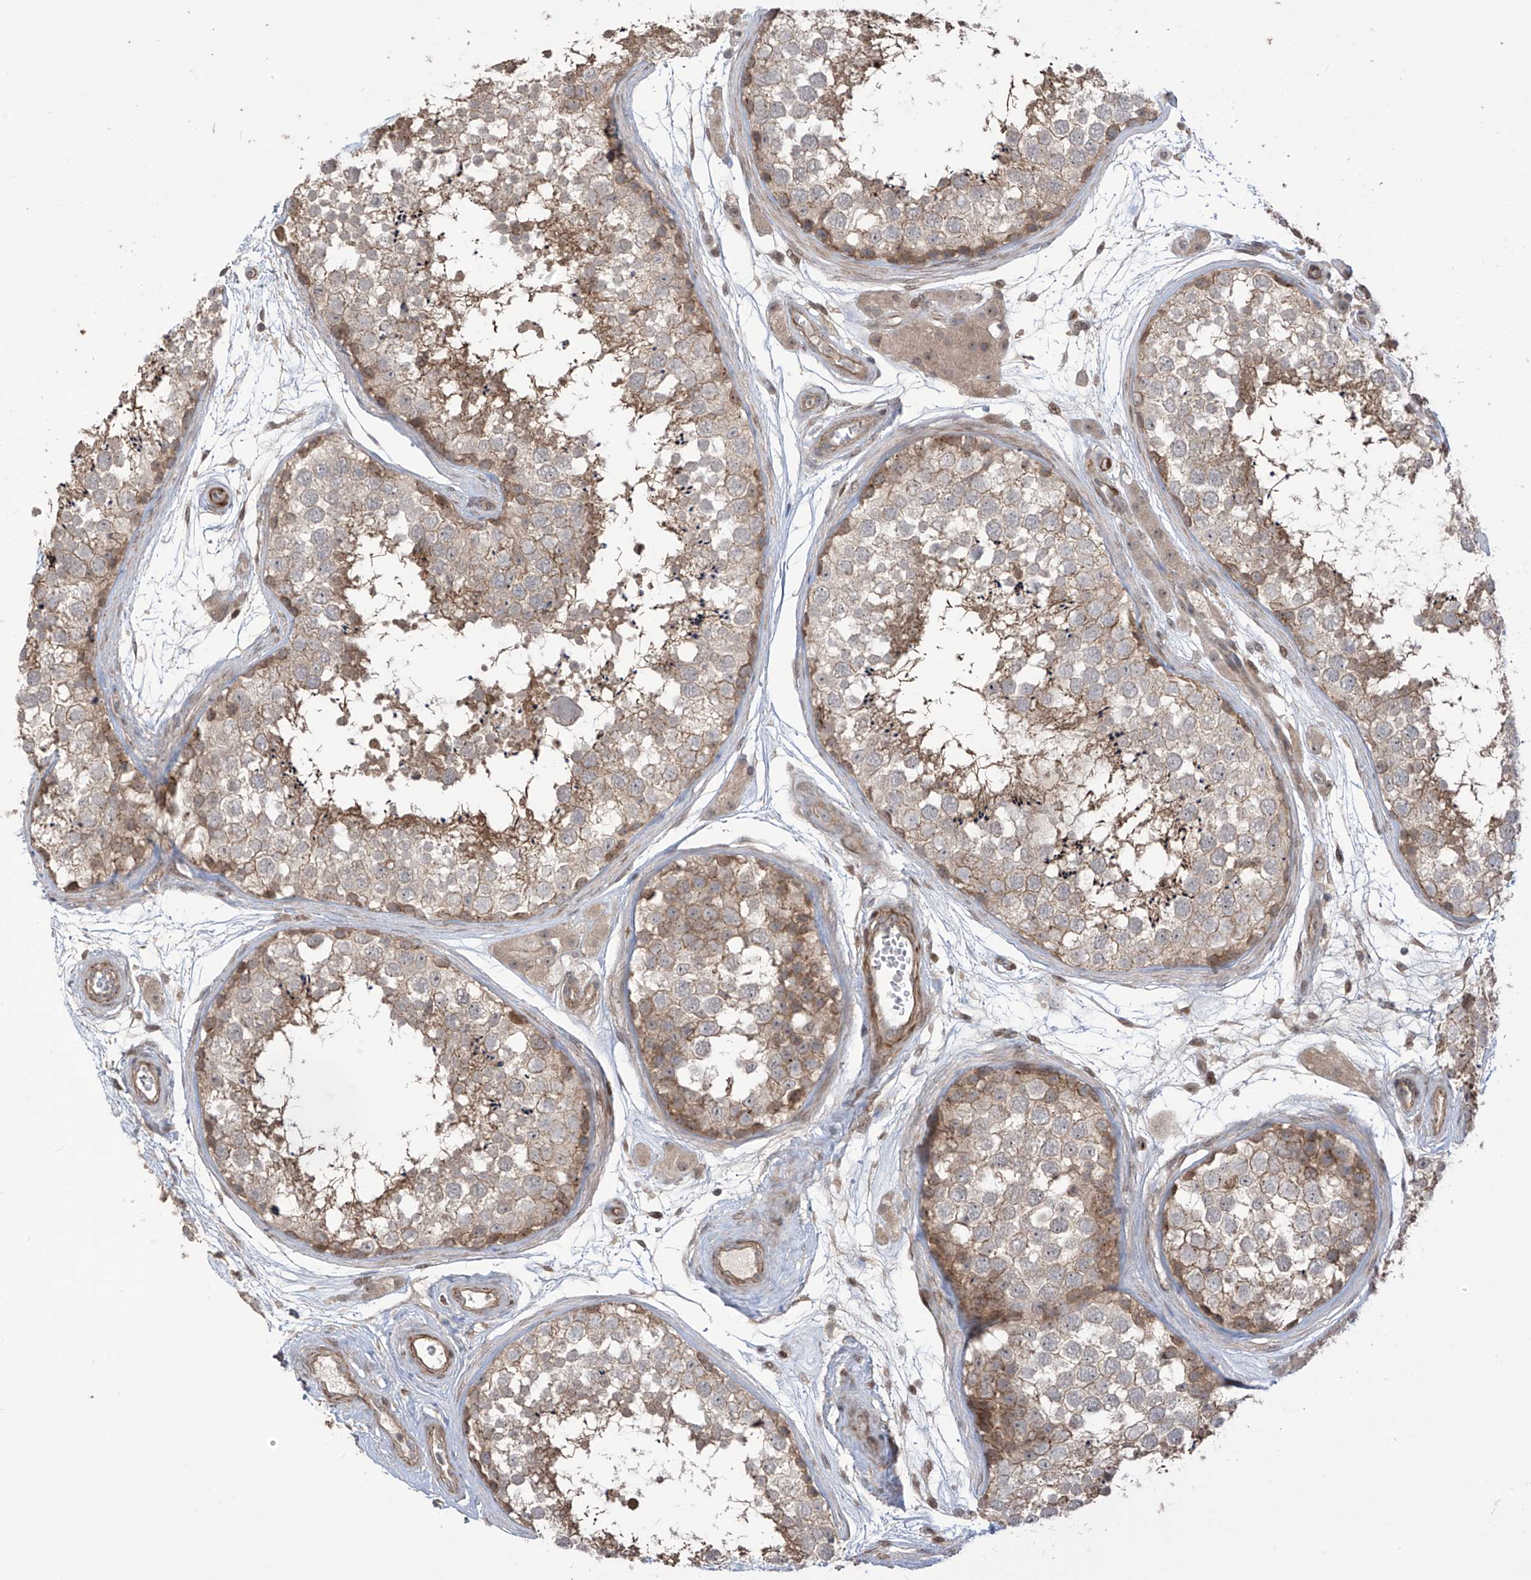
{"staining": {"intensity": "weak", "quantity": ">75%", "location": "cytoplasmic/membranous"}, "tissue": "testis", "cell_type": "Cells in seminiferous ducts", "image_type": "normal", "snomed": [{"axis": "morphology", "description": "Normal tissue, NOS"}, {"axis": "topography", "description": "Testis"}], "caption": "Immunohistochemistry (IHC) micrograph of normal human testis stained for a protein (brown), which shows low levels of weak cytoplasmic/membranous staining in approximately >75% of cells in seminiferous ducts.", "gene": "LRRC74A", "patient": {"sex": "male", "age": 56}}